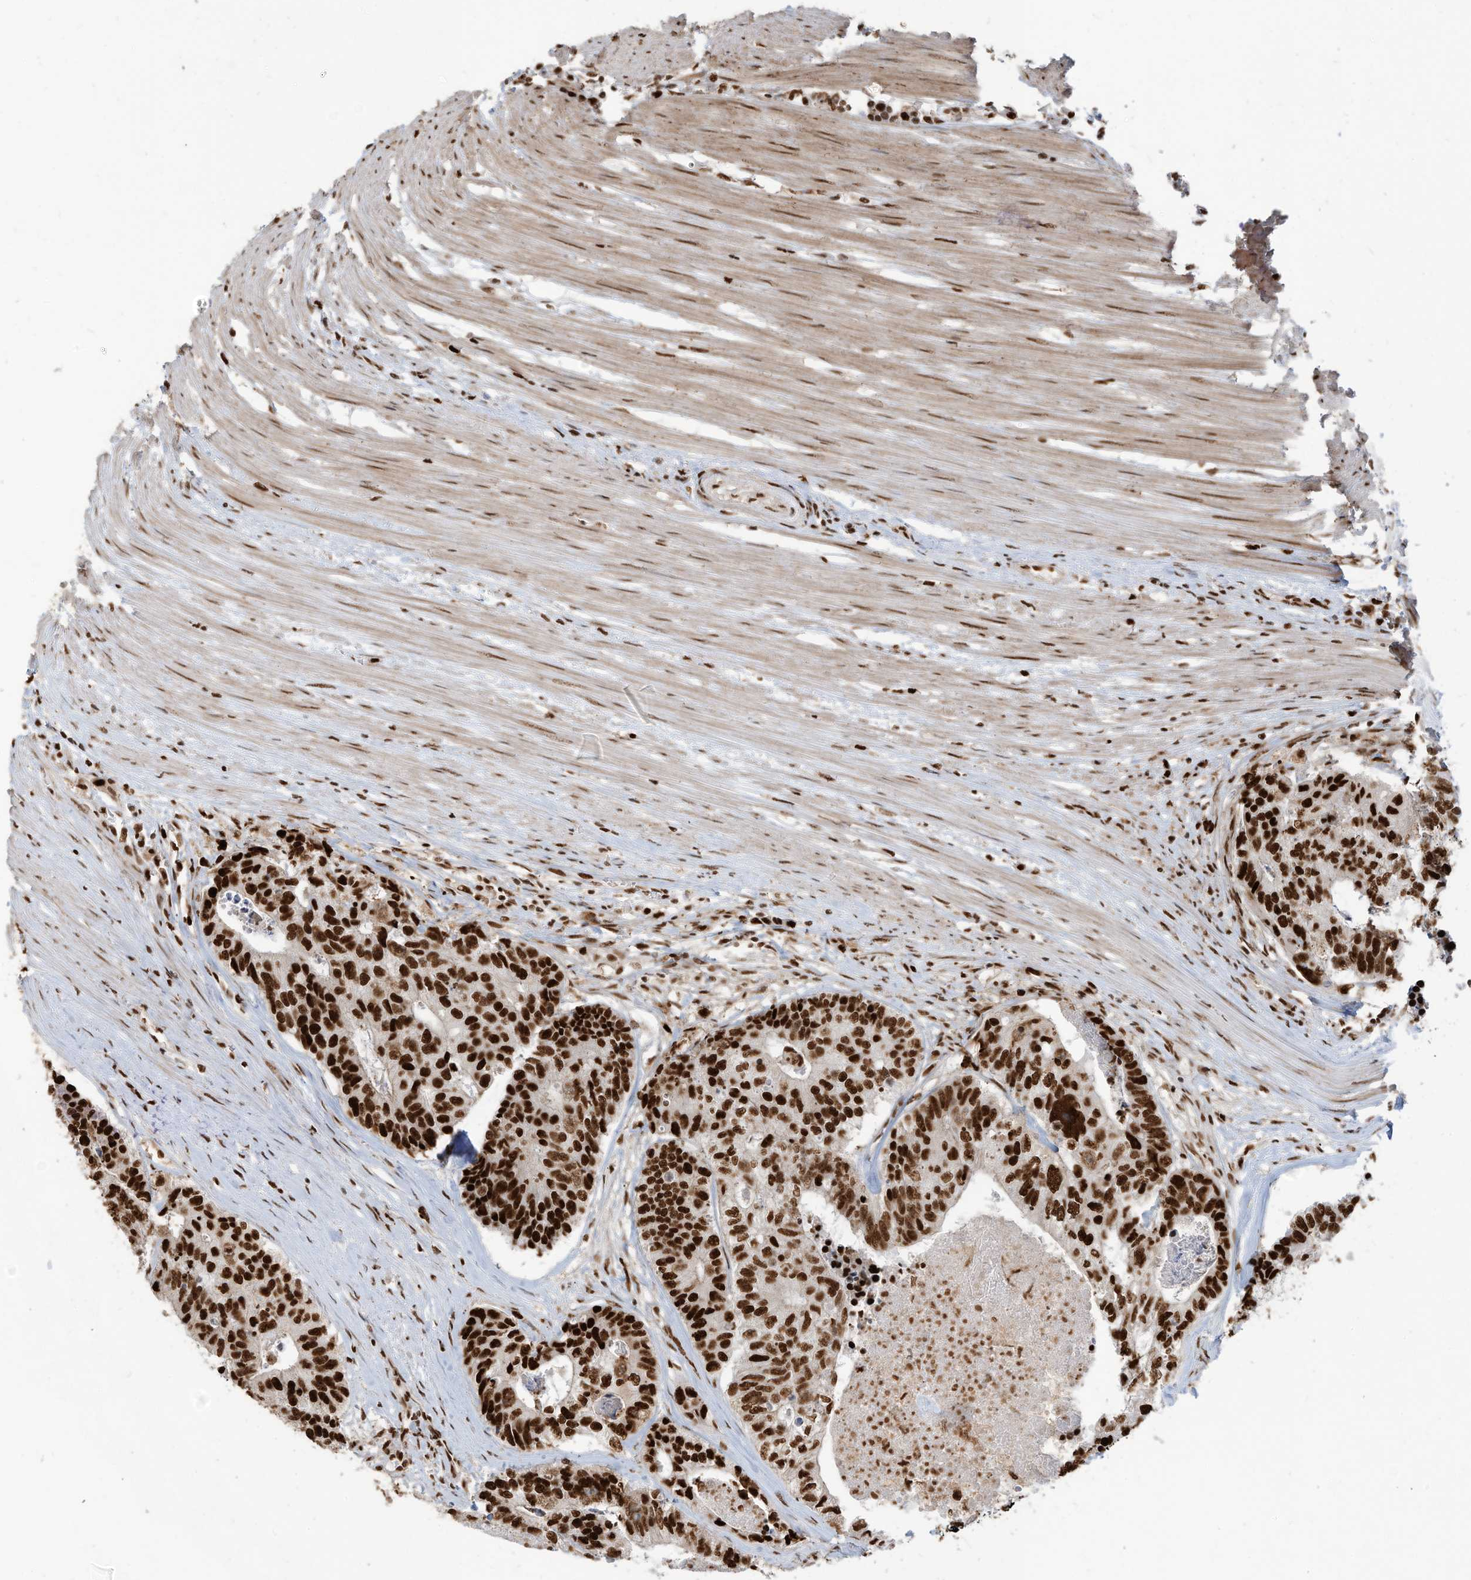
{"staining": {"intensity": "strong", "quantity": ">75%", "location": "nuclear"}, "tissue": "colorectal cancer", "cell_type": "Tumor cells", "image_type": "cancer", "snomed": [{"axis": "morphology", "description": "Adenocarcinoma, NOS"}, {"axis": "topography", "description": "Colon"}], "caption": "Protein positivity by immunohistochemistry (IHC) demonstrates strong nuclear expression in about >75% of tumor cells in adenocarcinoma (colorectal).", "gene": "SAMD15", "patient": {"sex": "female", "age": 67}}